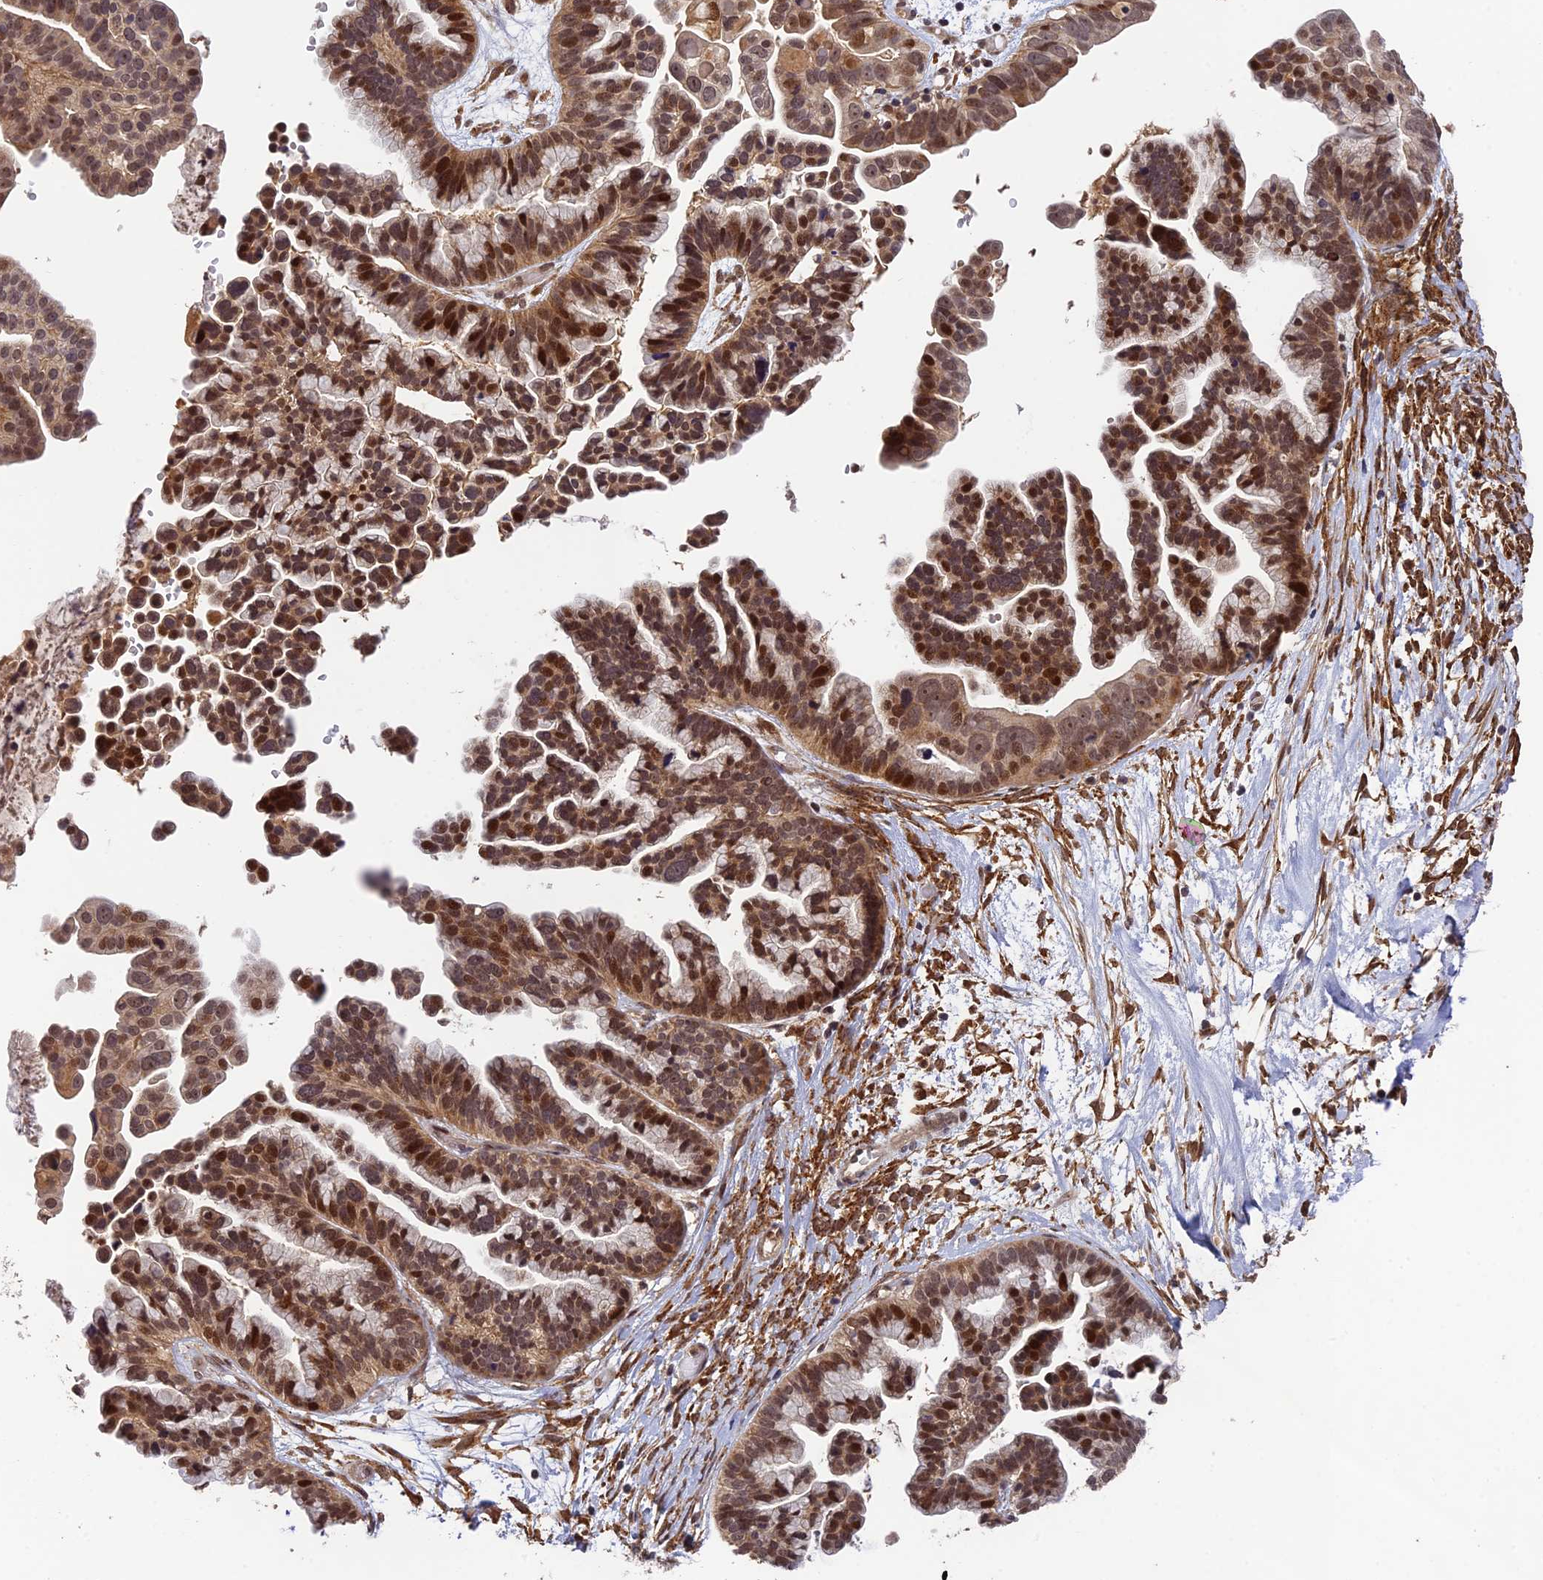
{"staining": {"intensity": "moderate", "quantity": ">75%", "location": "cytoplasmic/membranous,nuclear"}, "tissue": "ovarian cancer", "cell_type": "Tumor cells", "image_type": "cancer", "snomed": [{"axis": "morphology", "description": "Cystadenocarcinoma, serous, NOS"}, {"axis": "topography", "description": "Ovary"}], "caption": "Immunohistochemical staining of human serous cystadenocarcinoma (ovarian) shows medium levels of moderate cytoplasmic/membranous and nuclear positivity in about >75% of tumor cells.", "gene": "OSBPL1A", "patient": {"sex": "female", "age": 56}}